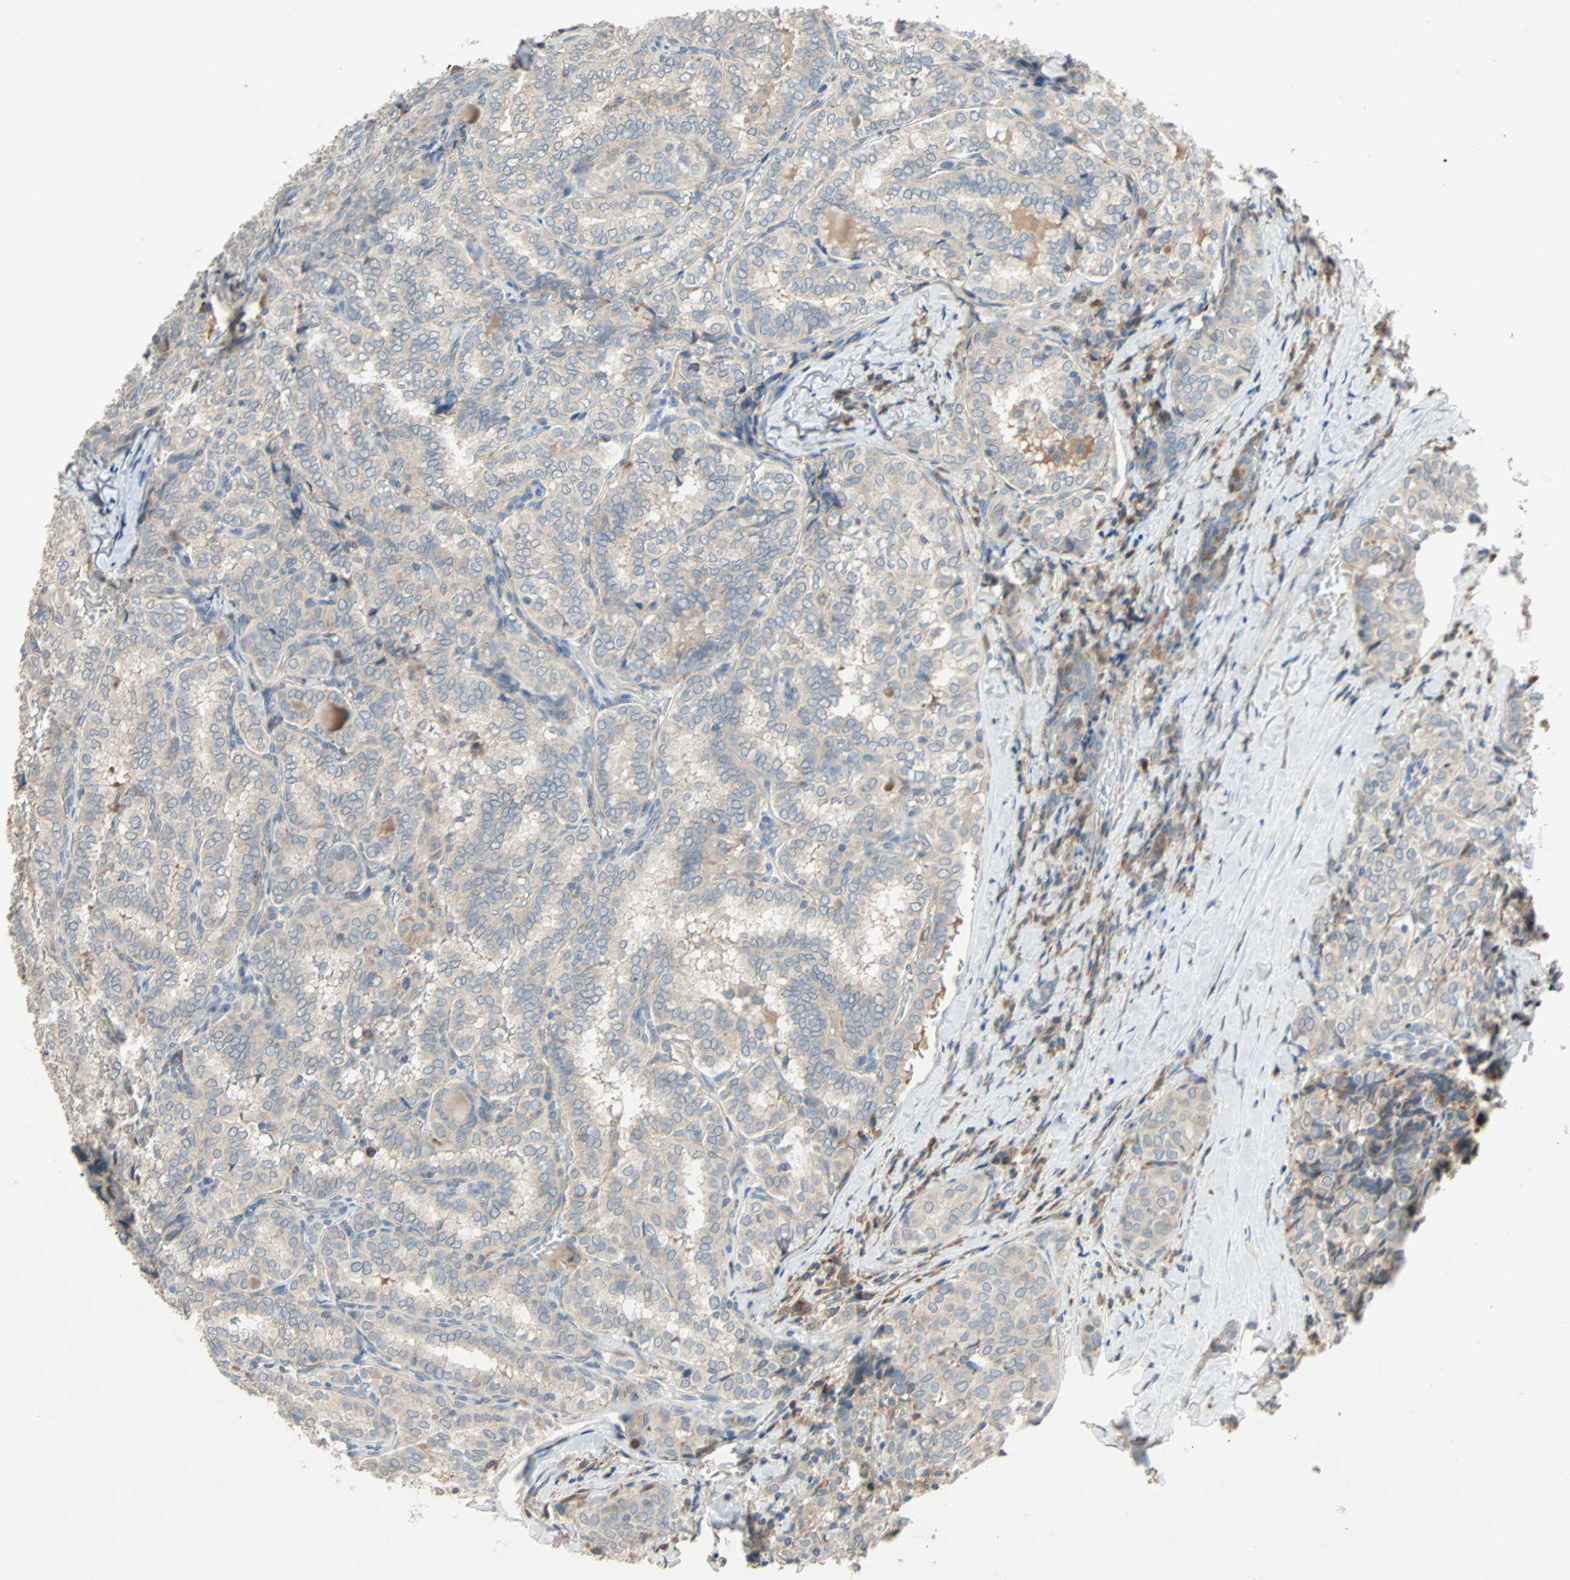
{"staining": {"intensity": "weak", "quantity": "25%-75%", "location": "cytoplasmic/membranous"}, "tissue": "thyroid cancer", "cell_type": "Tumor cells", "image_type": "cancer", "snomed": [{"axis": "morphology", "description": "Normal tissue, NOS"}, {"axis": "morphology", "description": "Papillary adenocarcinoma, NOS"}, {"axis": "topography", "description": "Thyroid gland"}], "caption": "The immunohistochemical stain shows weak cytoplasmic/membranous expression in tumor cells of thyroid cancer tissue.", "gene": "XYLT1", "patient": {"sex": "female", "age": 30}}